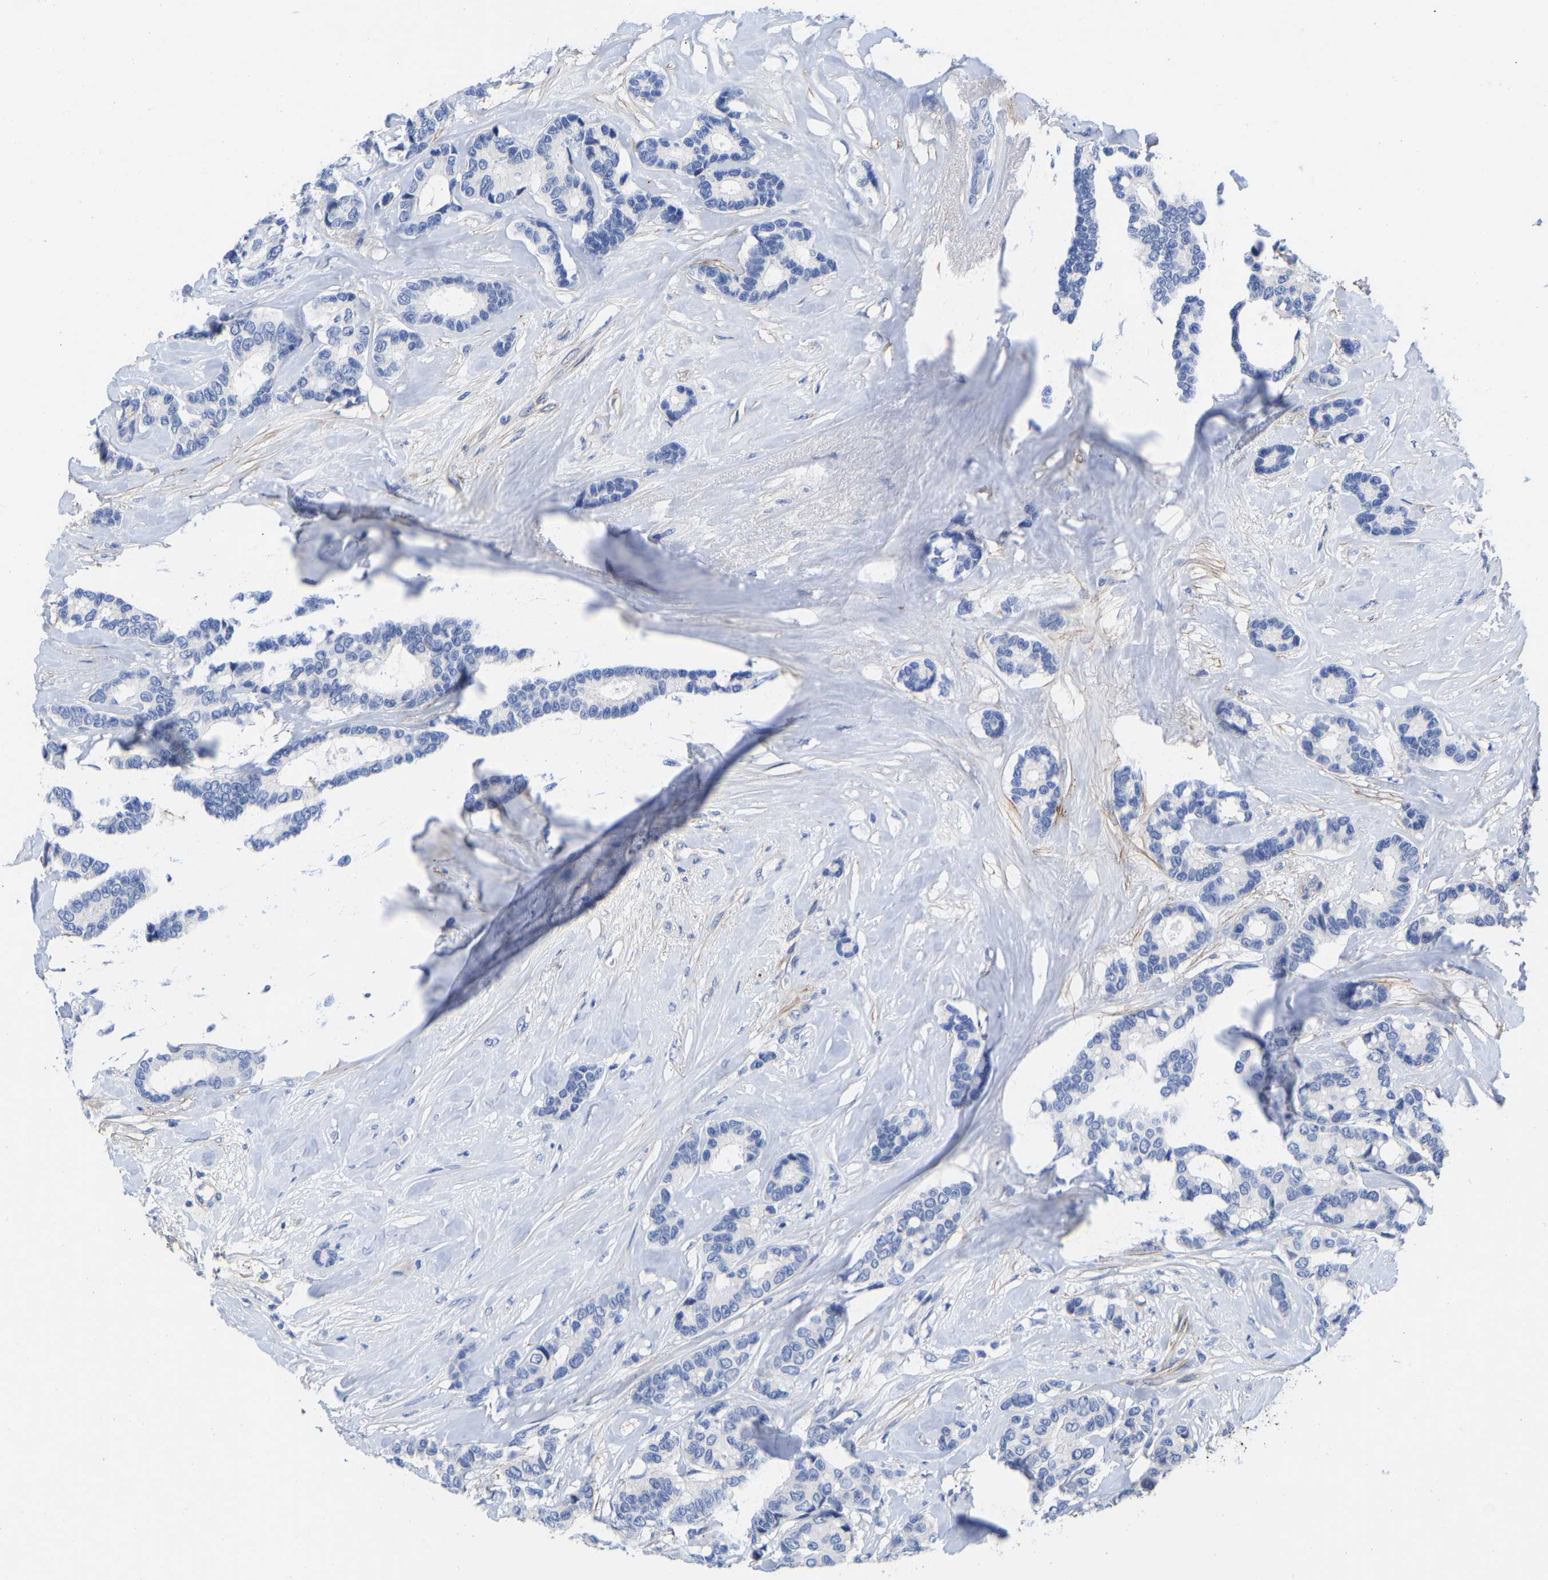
{"staining": {"intensity": "negative", "quantity": "none", "location": "none"}, "tissue": "breast cancer", "cell_type": "Tumor cells", "image_type": "cancer", "snomed": [{"axis": "morphology", "description": "Duct carcinoma"}, {"axis": "topography", "description": "Breast"}], "caption": "Immunohistochemical staining of breast cancer demonstrates no significant staining in tumor cells.", "gene": "GPA33", "patient": {"sex": "female", "age": 87}}